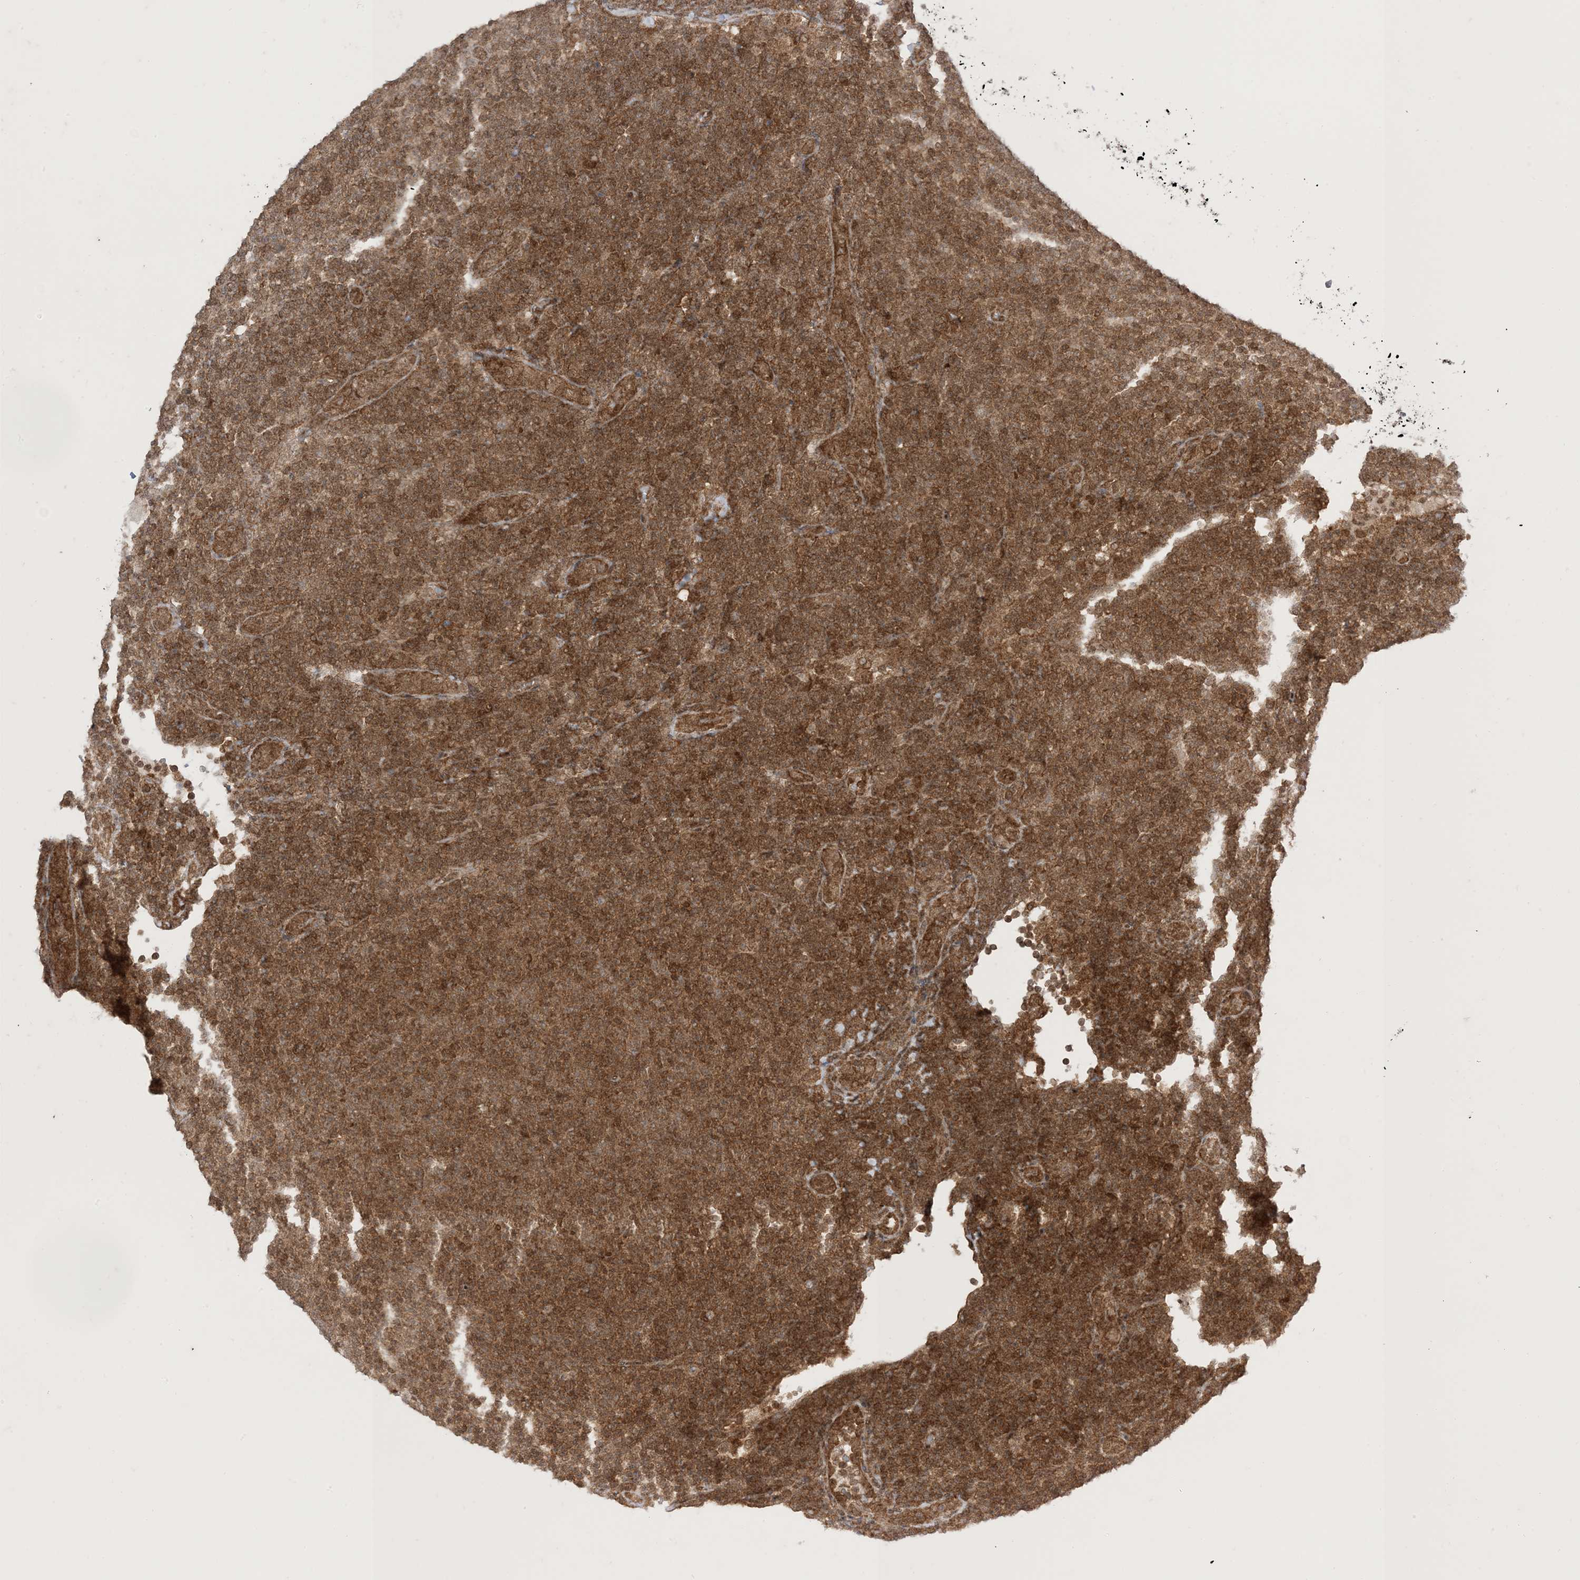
{"staining": {"intensity": "moderate", "quantity": ">75%", "location": "cytoplasmic/membranous"}, "tissue": "lymphoma", "cell_type": "Tumor cells", "image_type": "cancer", "snomed": [{"axis": "morphology", "description": "Malignant lymphoma, non-Hodgkin's type, Low grade"}, {"axis": "topography", "description": "Lymph node"}], "caption": "The photomicrograph shows staining of low-grade malignant lymphoma, non-Hodgkin's type, revealing moderate cytoplasmic/membranous protein staining (brown color) within tumor cells. Nuclei are stained in blue.", "gene": "PTPA", "patient": {"sex": "male", "age": 66}}